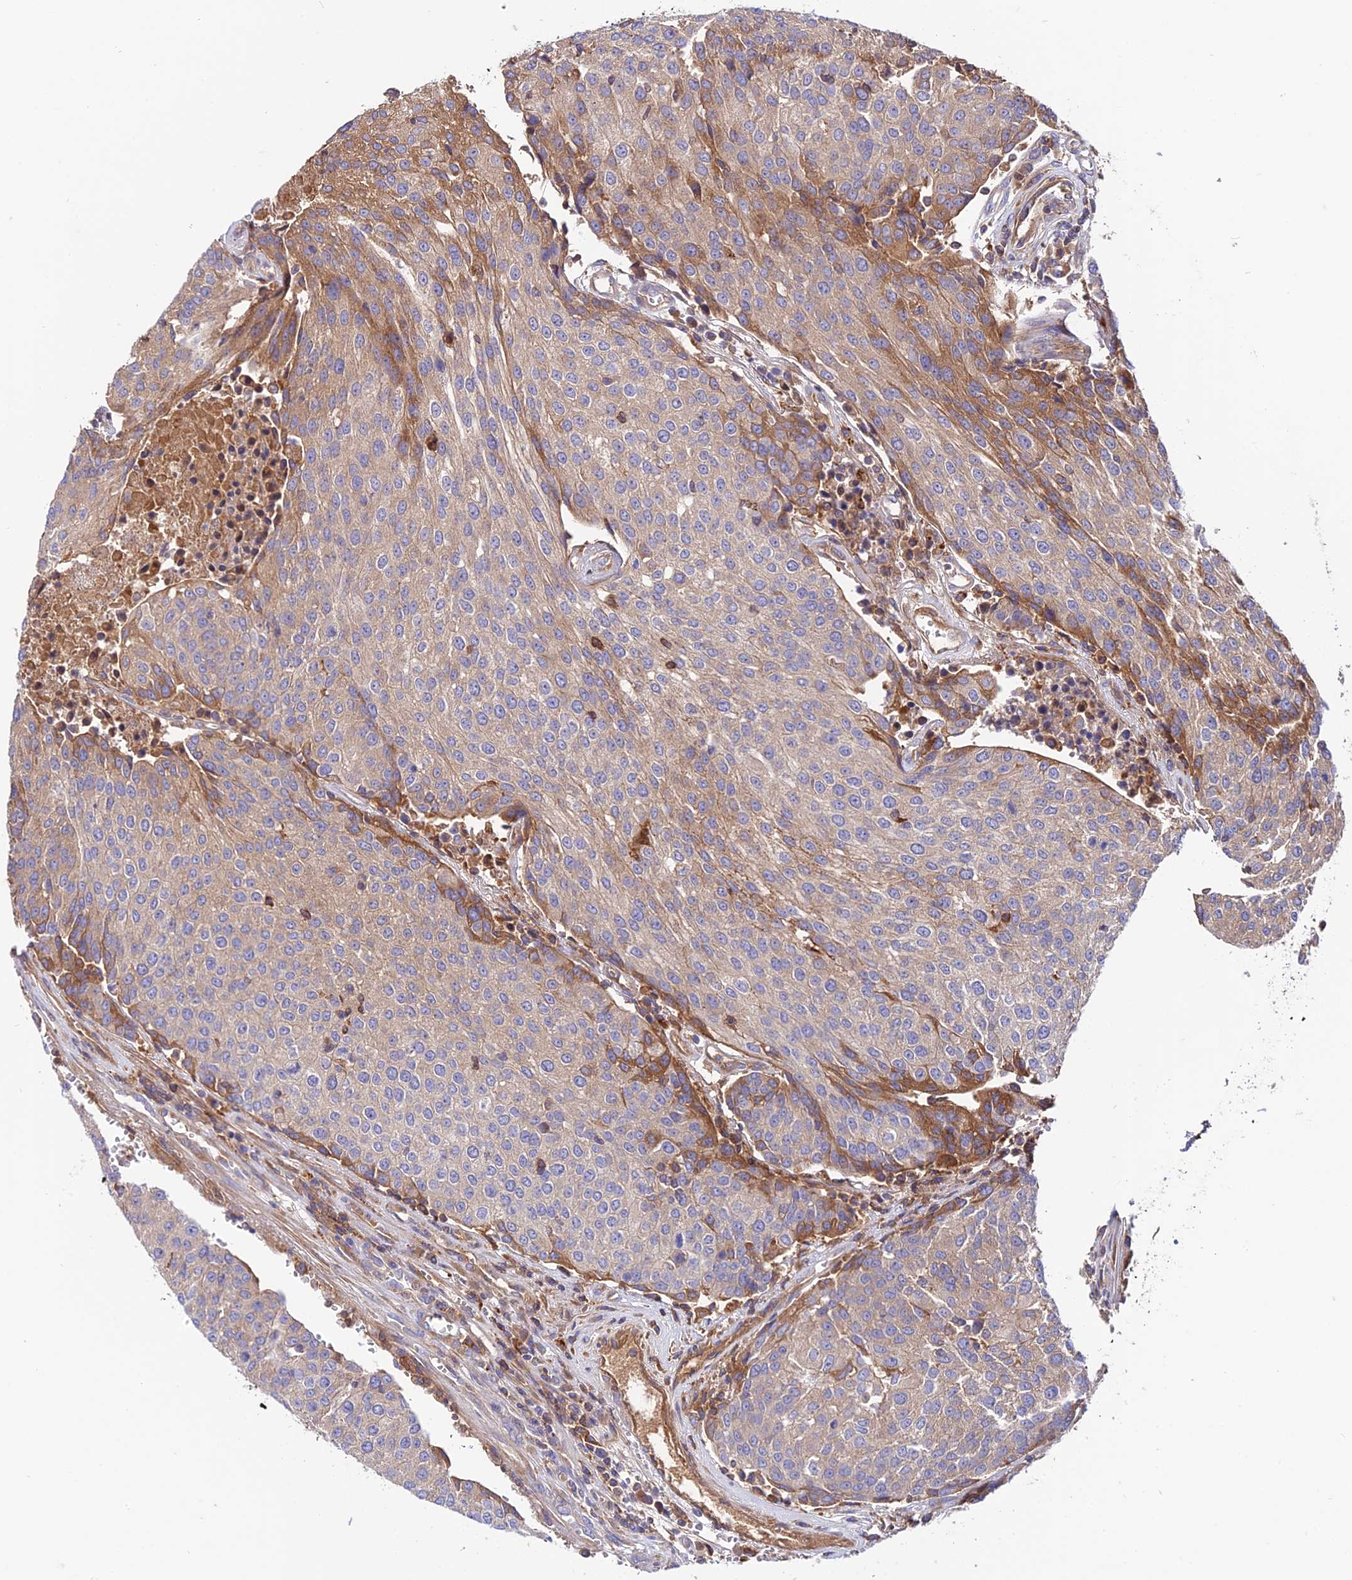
{"staining": {"intensity": "moderate", "quantity": "25%-75%", "location": "cytoplasmic/membranous"}, "tissue": "urothelial cancer", "cell_type": "Tumor cells", "image_type": "cancer", "snomed": [{"axis": "morphology", "description": "Urothelial carcinoma, High grade"}, {"axis": "topography", "description": "Urinary bladder"}], "caption": "About 25%-75% of tumor cells in human urothelial cancer show moderate cytoplasmic/membranous protein staining as visualized by brown immunohistochemical staining.", "gene": "PYM1", "patient": {"sex": "female", "age": 85}}